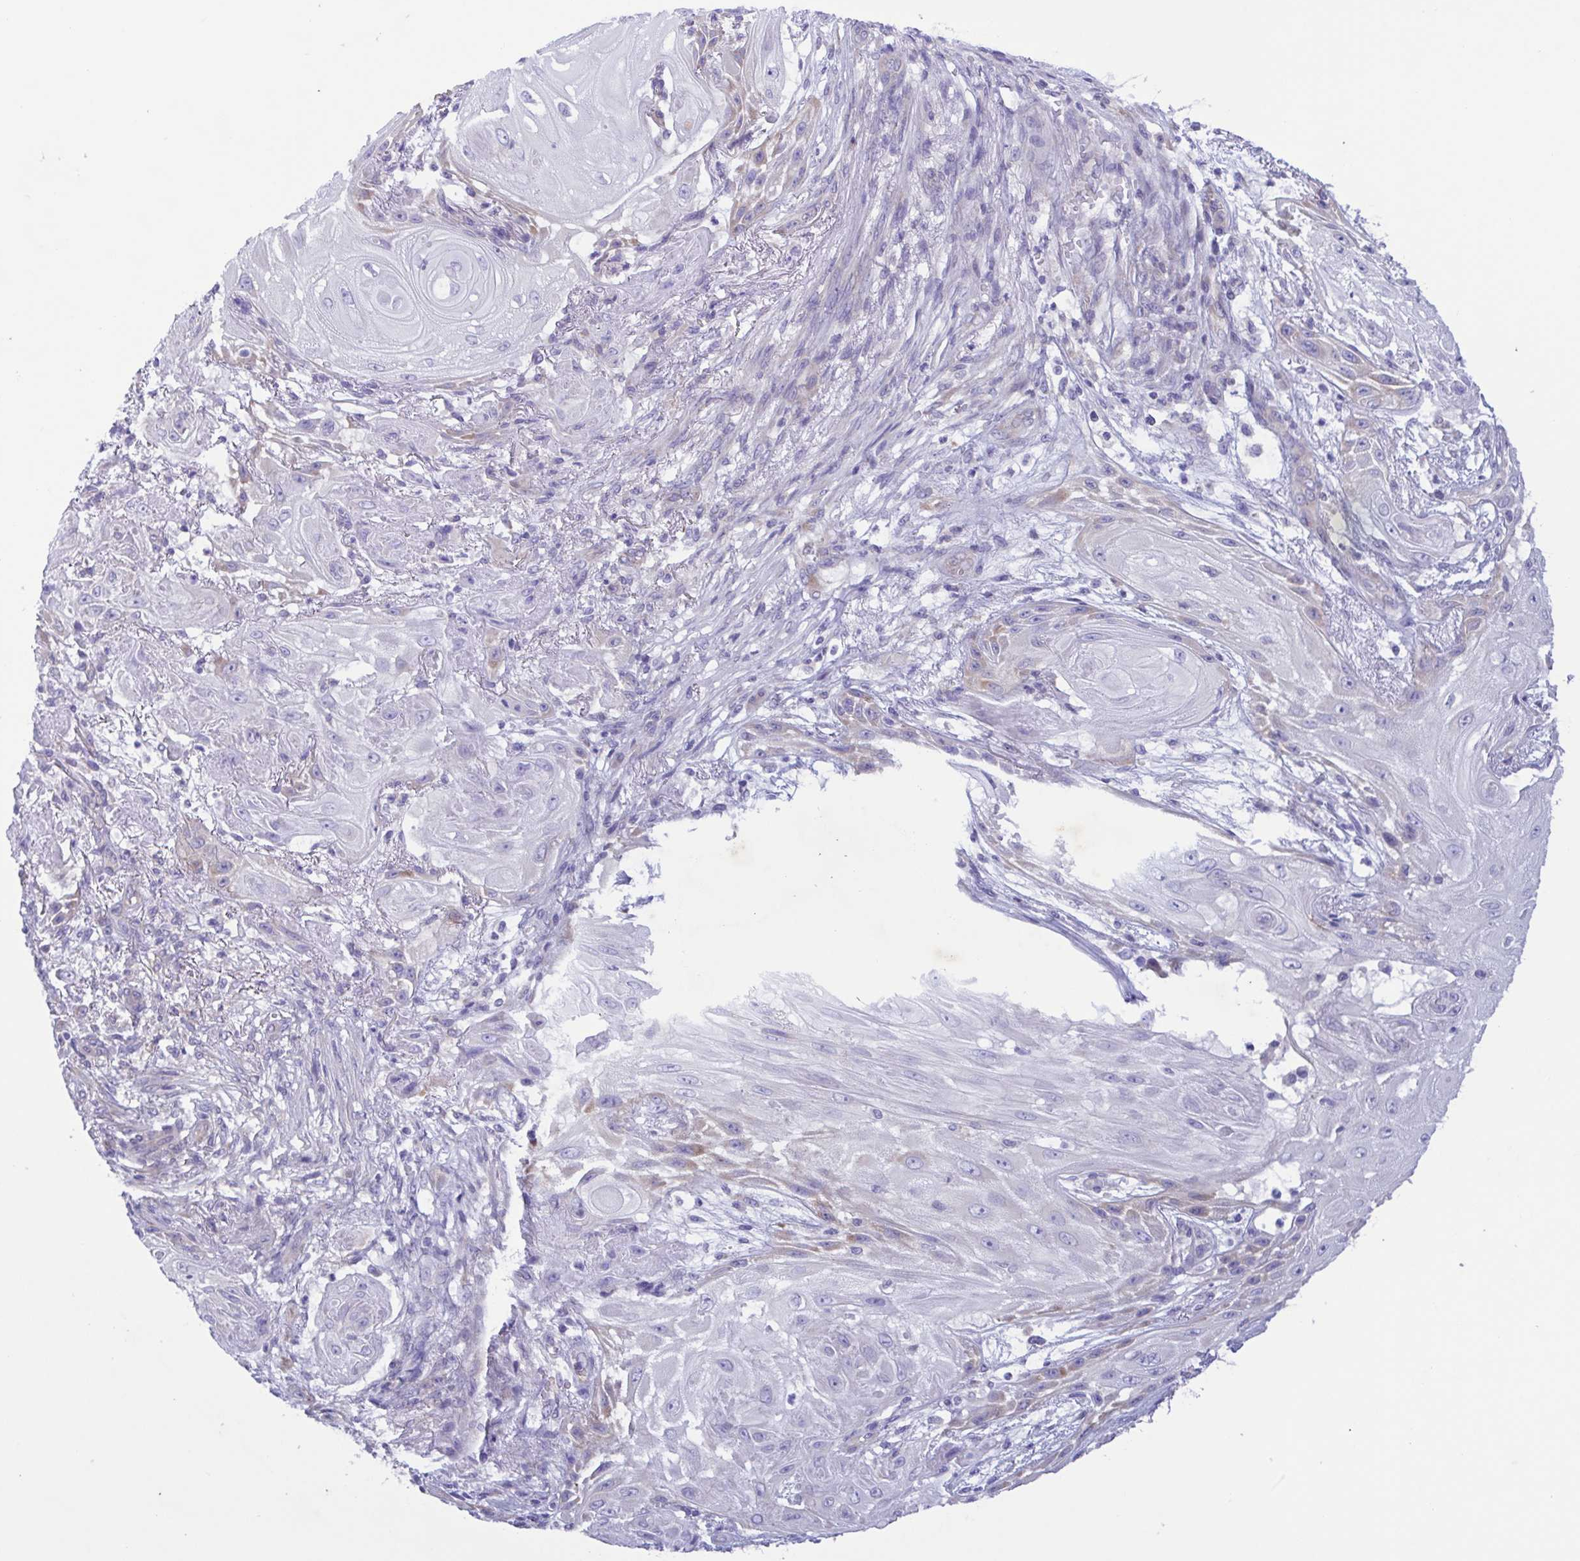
{"staining": {"intensity": "negative", "quantity": "none", "location": "none"}, "tissue": "skin cancer", "cell_type": "Tumor cells", "image_type": "cancer", "snomed": [{"axis": "morphology", "description": "Squamous cell carcinoma, NOS"}, {"axis": "topography", "description": "Skin"}], "caption": "Histopathology image shows no protein positivity in tumor cells of skin cancer (squamous cell carcinoma) tissue. Nuclei are stained in blue.", "gene": "TNNI3", "patient": {"sex": "male", "age": 62}}